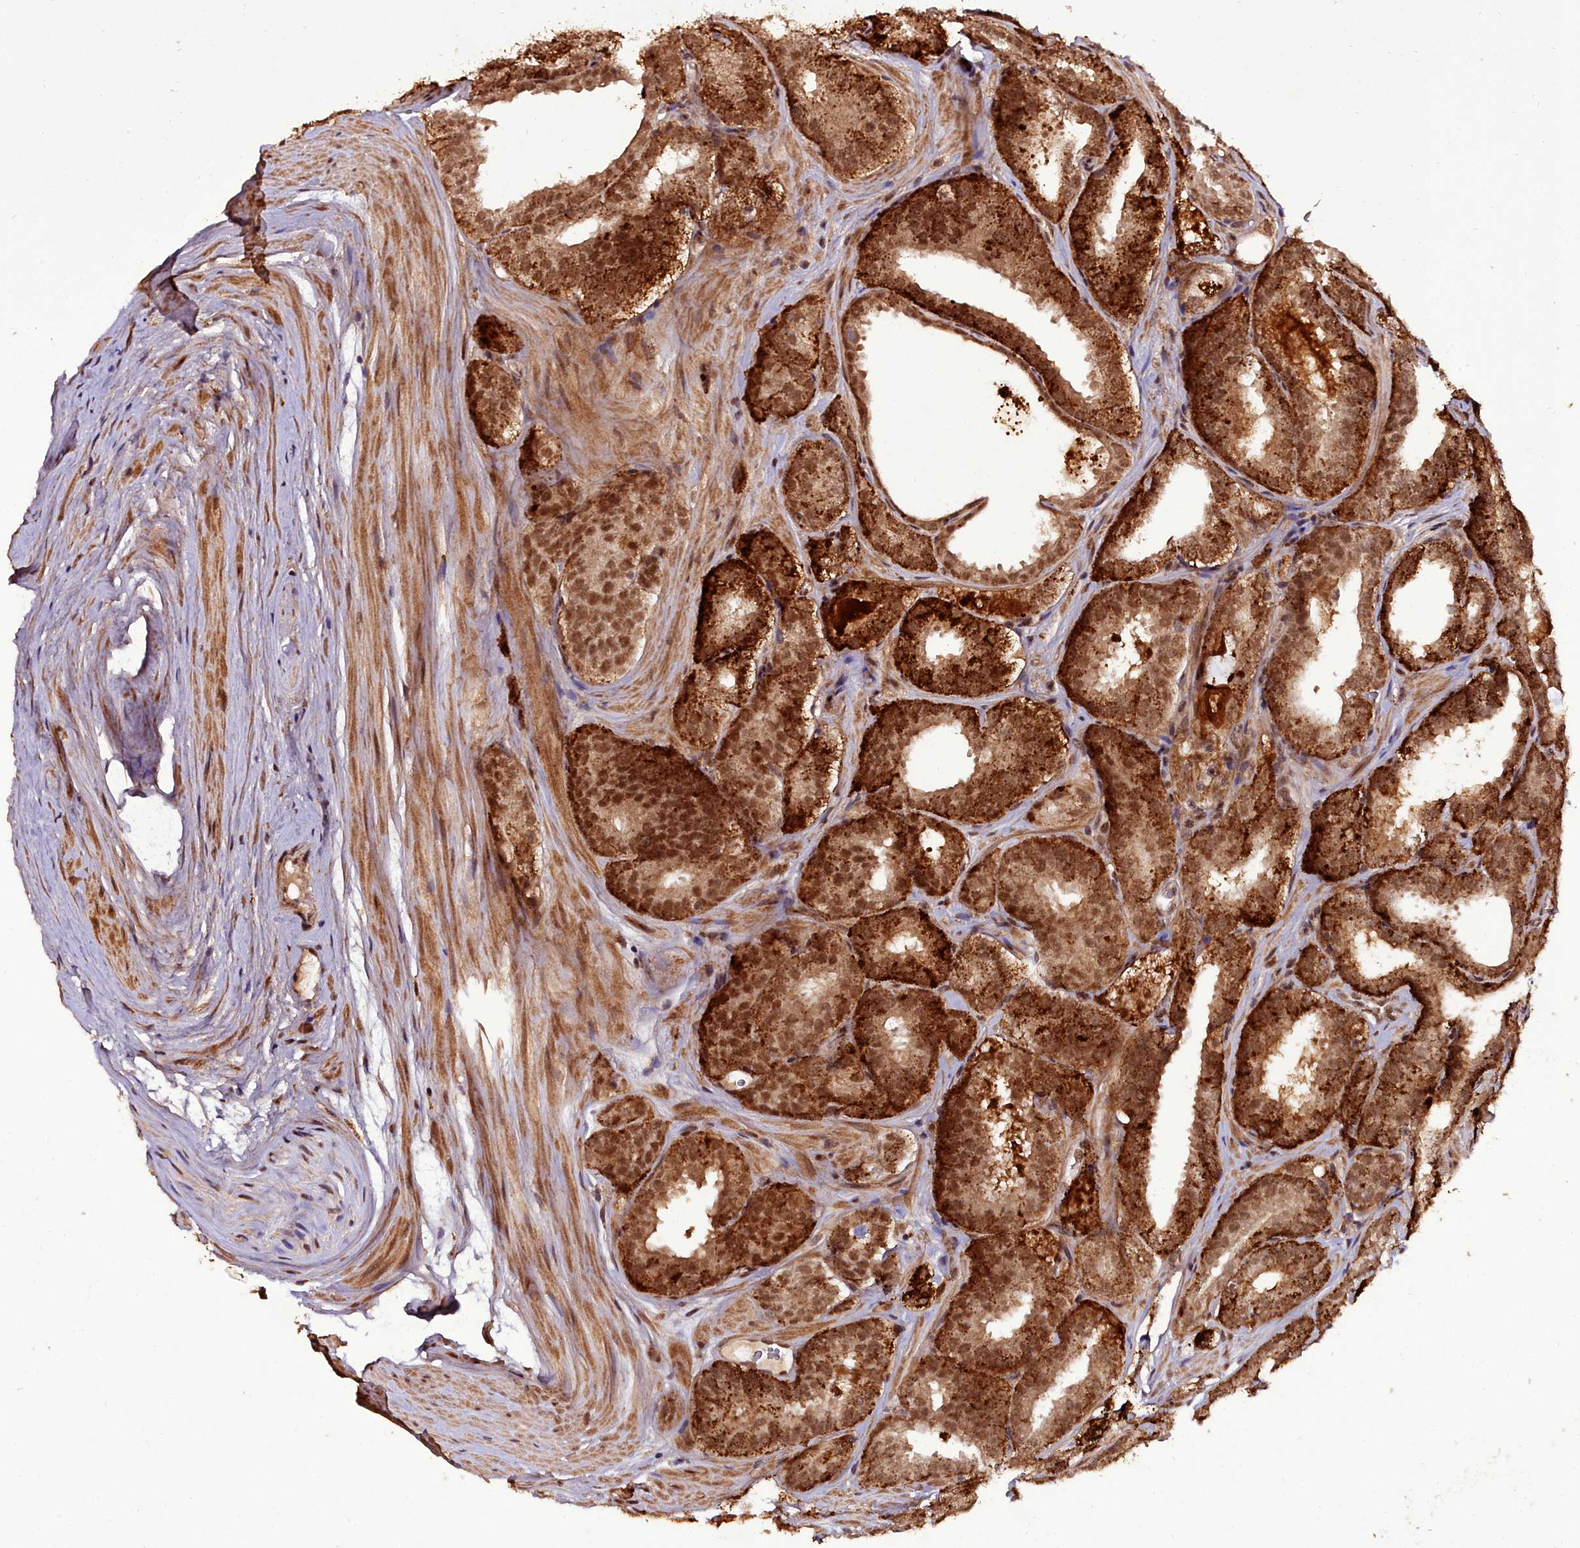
{"staining": {"intensity": "strong", "quantity": ">75%", "location": "cytoplasmic/membranous,nuclear"}, "tissue": "prostate cancer", "cell_type": "Tumor cells", "image_type": "cancer", "snomed": [{"axis": "morphology", "description": "Adenocarcinoma, High grade"}, {"axis": "topography", "description": "Prostate"}], "caption": "Approximately >75% of tumor cells in prostate adenocarcinoma (high-grade) show strong cytoplasmic/membranous and nuclear protein staining as visualized by brown immunohistochemical staining.", "gene": "CXXC1", "patient": {"sex": "male", "age": 63}}